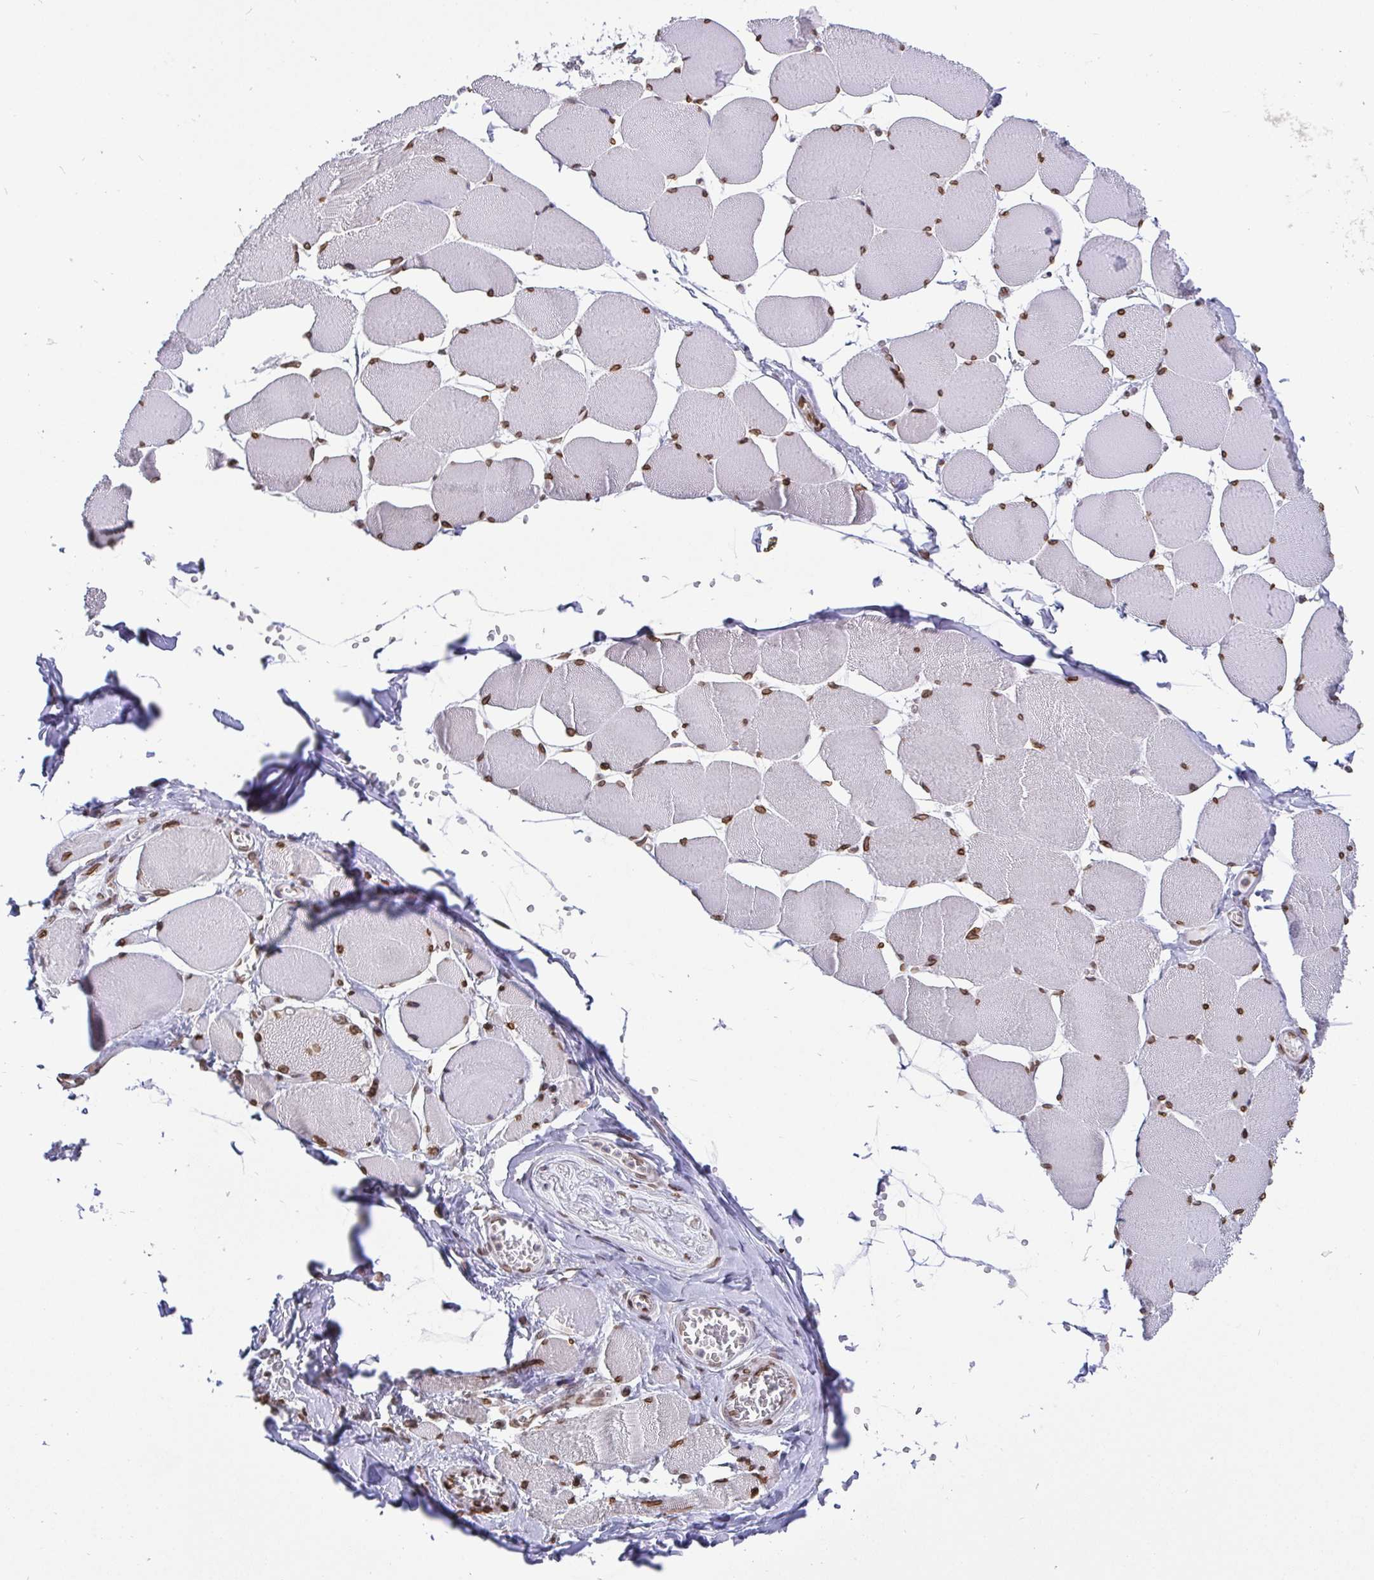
{"staining": {"intensity": "moderate", "quantity": ">75%", "location": "cytoplasmic/membranous,nuclear"}, "tissue": "skeletal muscle", "cell_type": "Myocytes", "image_type": "normal", "snomed": [{"axis": "morphology", "description": "Normal tissue, NOS"}, {"axis": "topography", "description": "Skeletal muscle"}], "caption": "Benign skeletal muscle exhibits moderate cytoplasmic/membranous,nuclear positivity in approximately >75% of myocytes (Brightfield microscopy of DAB IHC at high magnification)..", "gene": "EMD", "patient": {"sex": "female", "age": 75}}